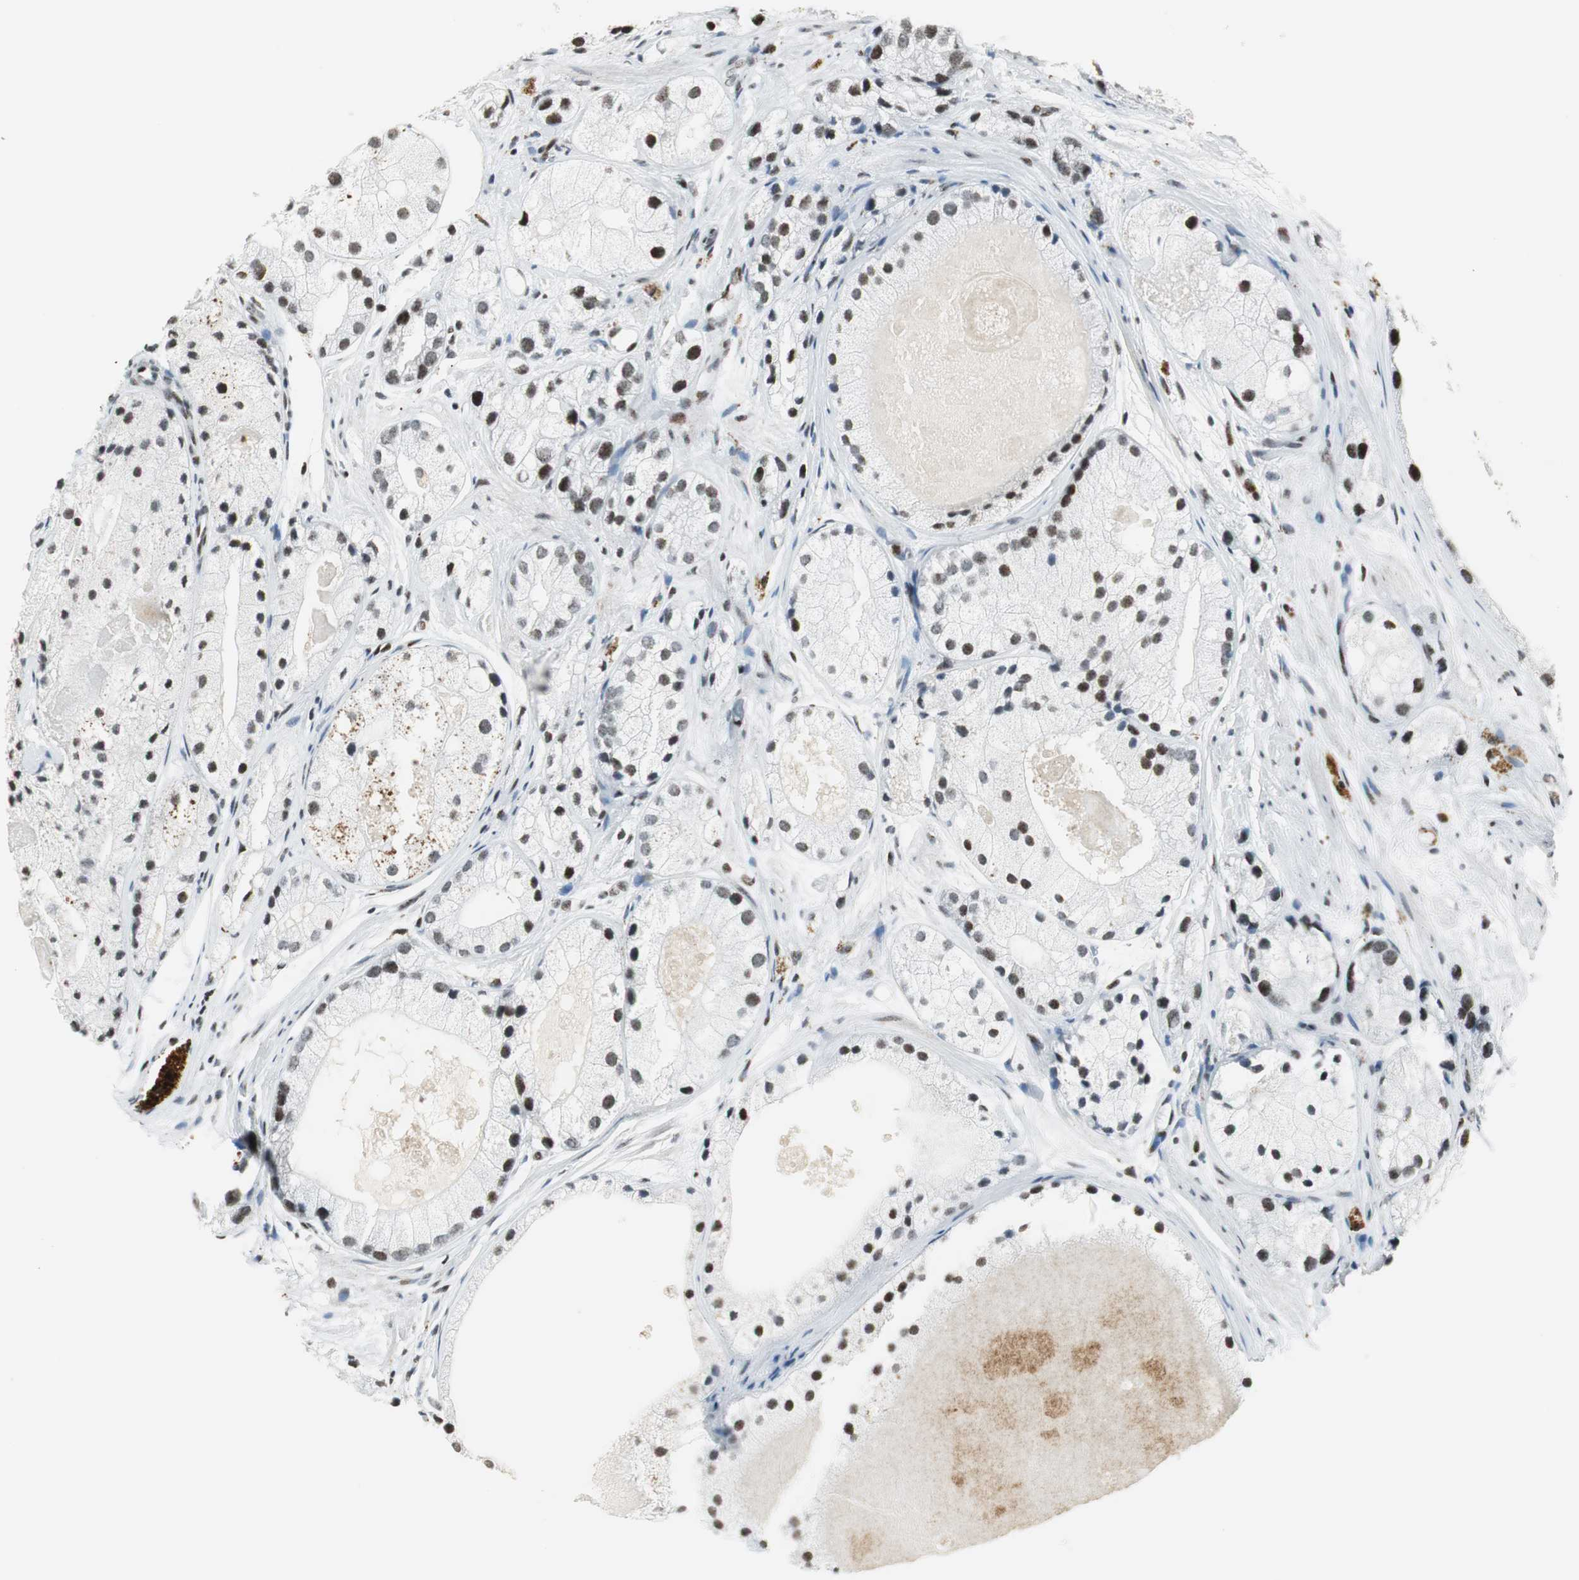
{"staining": {"intensity": "weak", "quantity": "25%-75%", "location": "nuclear"}, "tissue": "prostate cancer", "cell_type": "Tumor cells", "image_type": "cancer", "snomed": [{"axis": "morphology", "description": "Adenocarcinoma, Low grade"}, {"axis": "topography", "description": "Prostate"}], "caption": "Prostate cancer (adenocarcinoma (low-grade)) stained with a protein marker exhibits weak staining in tumor cells.", "gene": "RBBP4", "patient": {"sex": "male", "age": 69}}